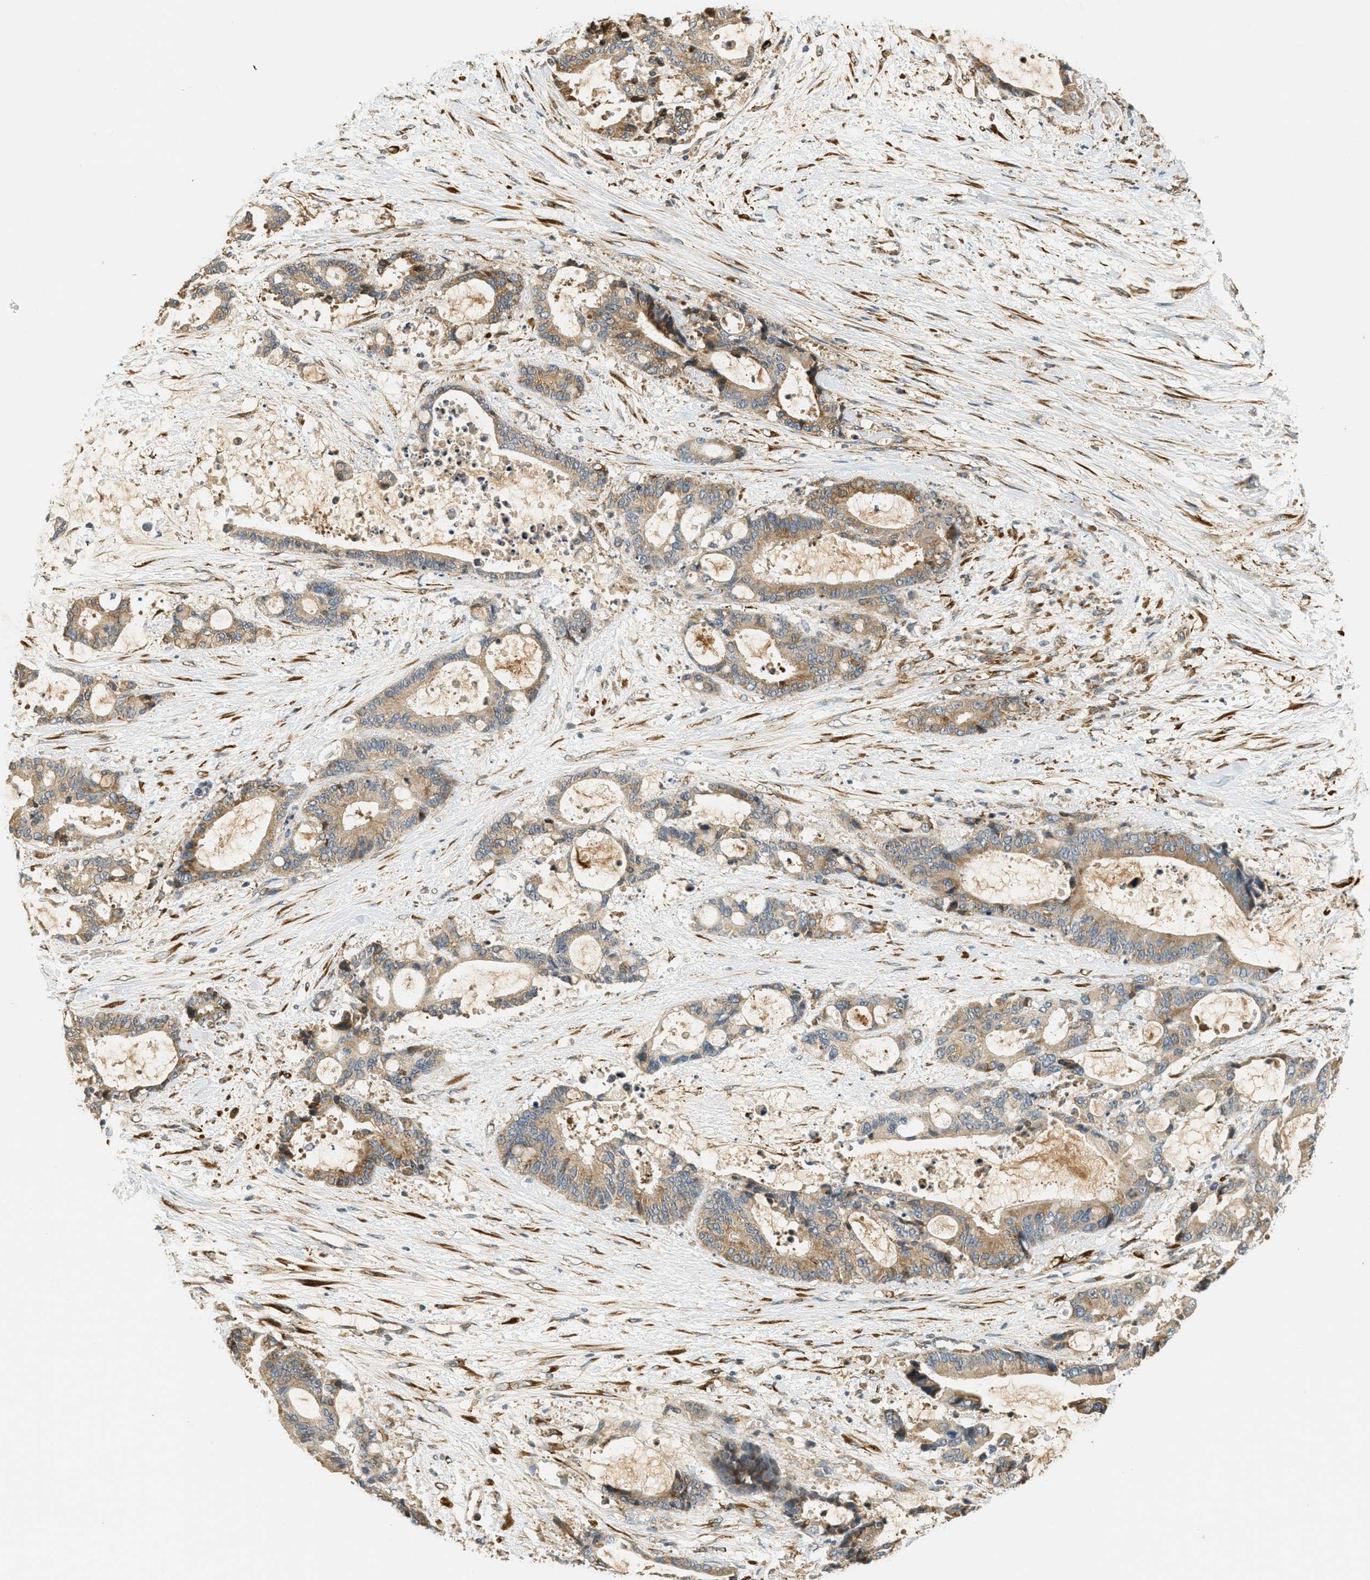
{"staining": {"intensity": "weak", "quantity": ">75%", "location": "cytoplasmic/membranous"}, "tissue": "liver cancer", "cell_type": "Tumor cells", "image_type": "cancer", "snomed": [{"axis": "morphology", "description": "Normal tissue, NOS"}, {"axis": "morphology", "description": "Cholangiocarcinoma"}, {"axis": "topography", "description": "Liver"}, {"axis": "topography", "description": "Peripheral nerve tissue"}], "caption": "High-magnification brightfield microscopy of cholangiocarcinoma (liver) stained with DAB (3,3'-diaminobenzidine) (brown) and counterstained with hematoxylin (blue). tumor cells exhibit weak cytoplasmic/membranous positivity is seen in about>75% of cells.", "gene": "PDK1", "patient": {"sex": "female", "age": 73}}